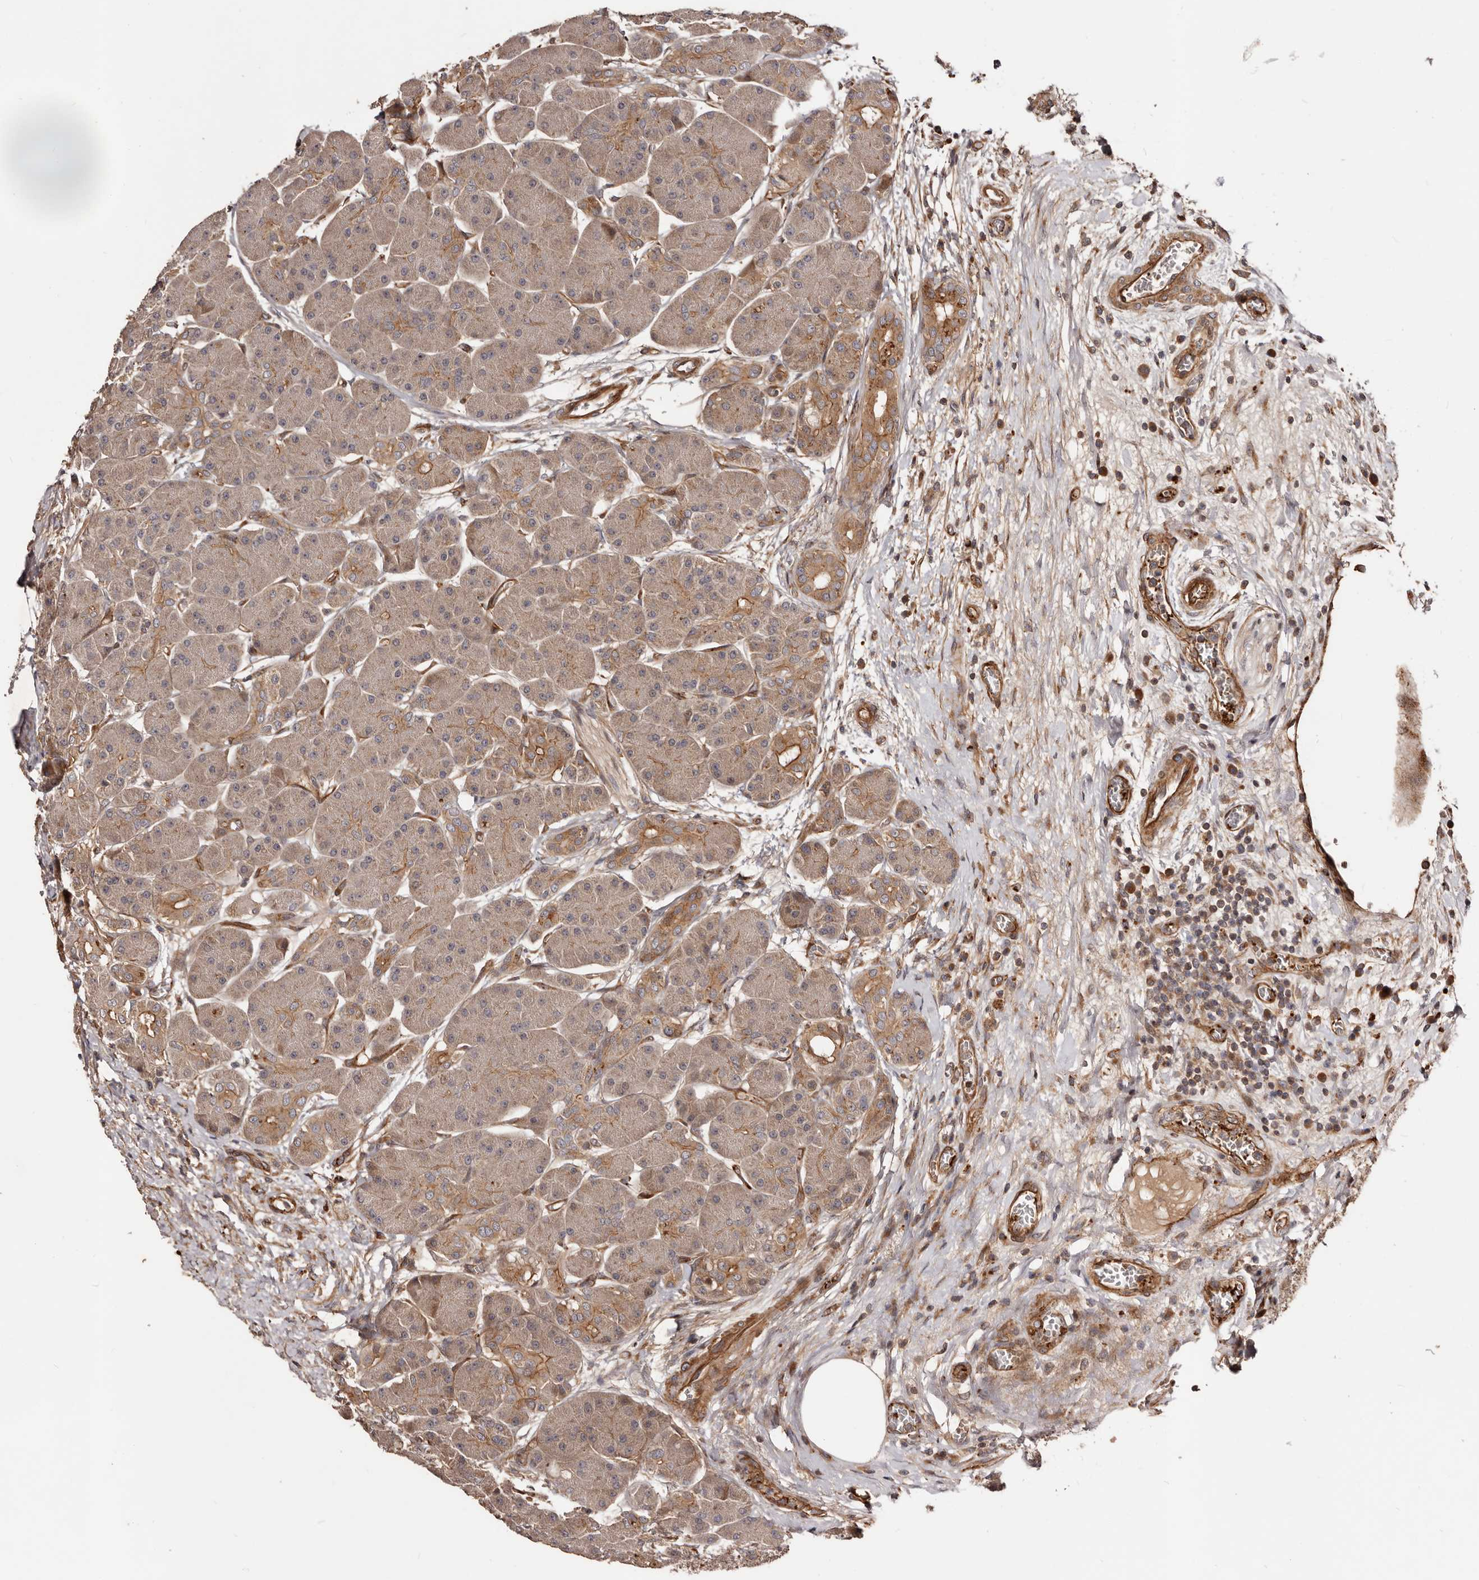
{"staining": {"intensity": "moderate", "quantity": ">75%", "location": "cytoplasmic/membranous"}, "tissue": "pancreas", "cell_type": "Exocrine glandular cells", "image_type": "normal", "snomed": [{"axis": "morphology", "description": "Normal tissue, NOS"}, {"axis": "topography", "description": "Pancreas"}], "caption": "This photomicrograph displays IHC staining of benign human pancreas, with medium moderate cytoplasmic/membranous expression in about >75% of exocrine glandular cells.", "gene": "GTPBP1", "patient": {"sex": "male", "age": 63}}